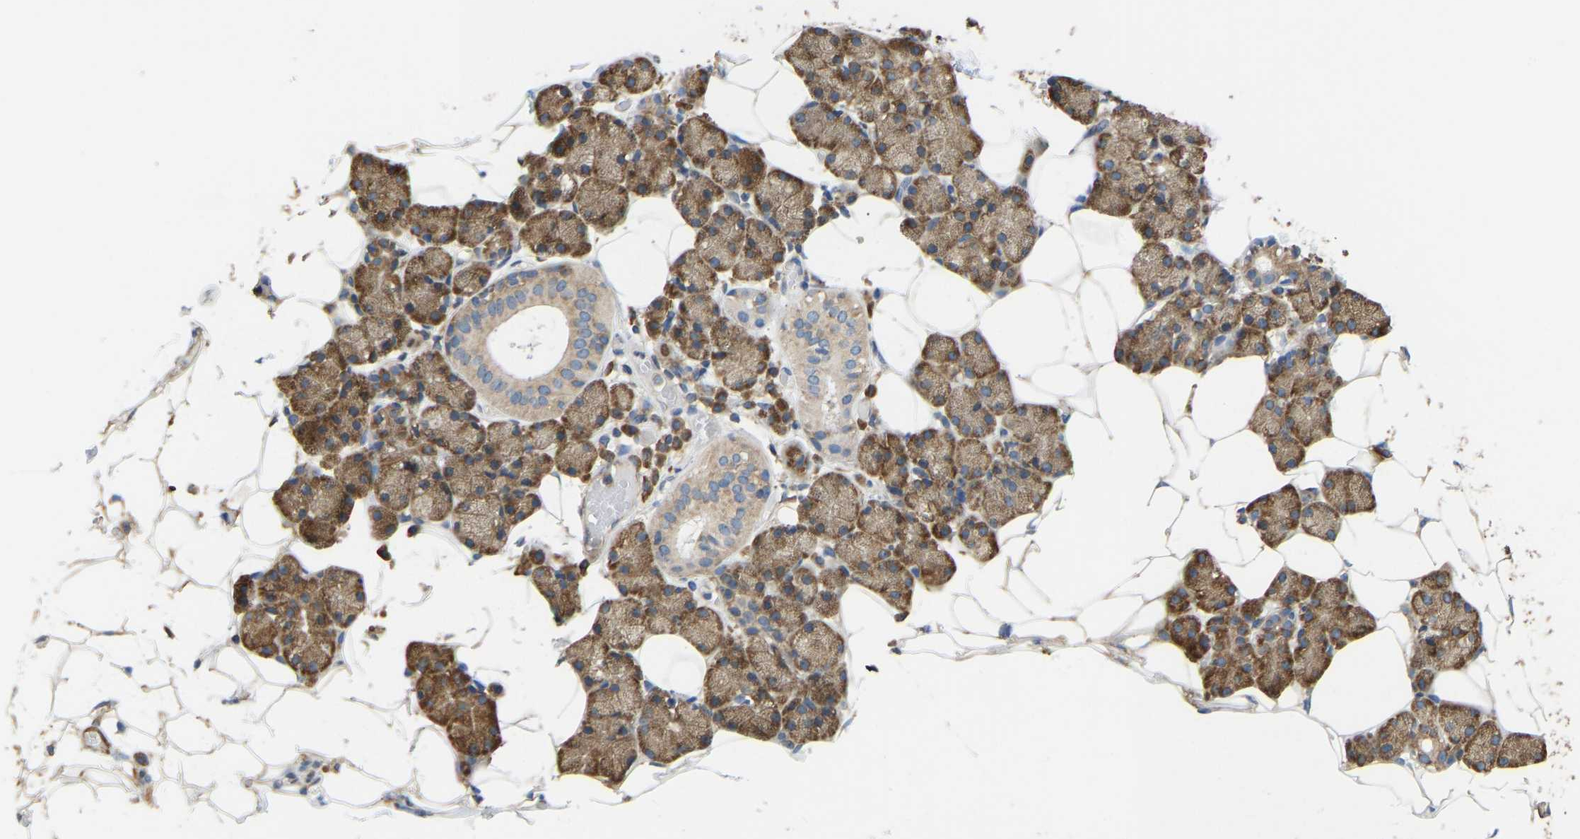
{"staining": {"intensity": "moderate", "quantity": ">75%", "location": "cytoplasmic/membranous"}, "tissue": "salivary gland", "cell_type": "Glandular cells", "image_type": "normal", "snomed": [{"axis": "morphology", "description": "Normal tissue, NOS"}, {"axis": "topography", "description": "Salivary gland"}], "caption": "This is an image of IHC staining of benign salivary gland, which shows moderate expression in the cytoplasmic/membranous of glandular cells.", "gene": "RPS6KB2", "patient": {"sex": "female", "age": 33}}